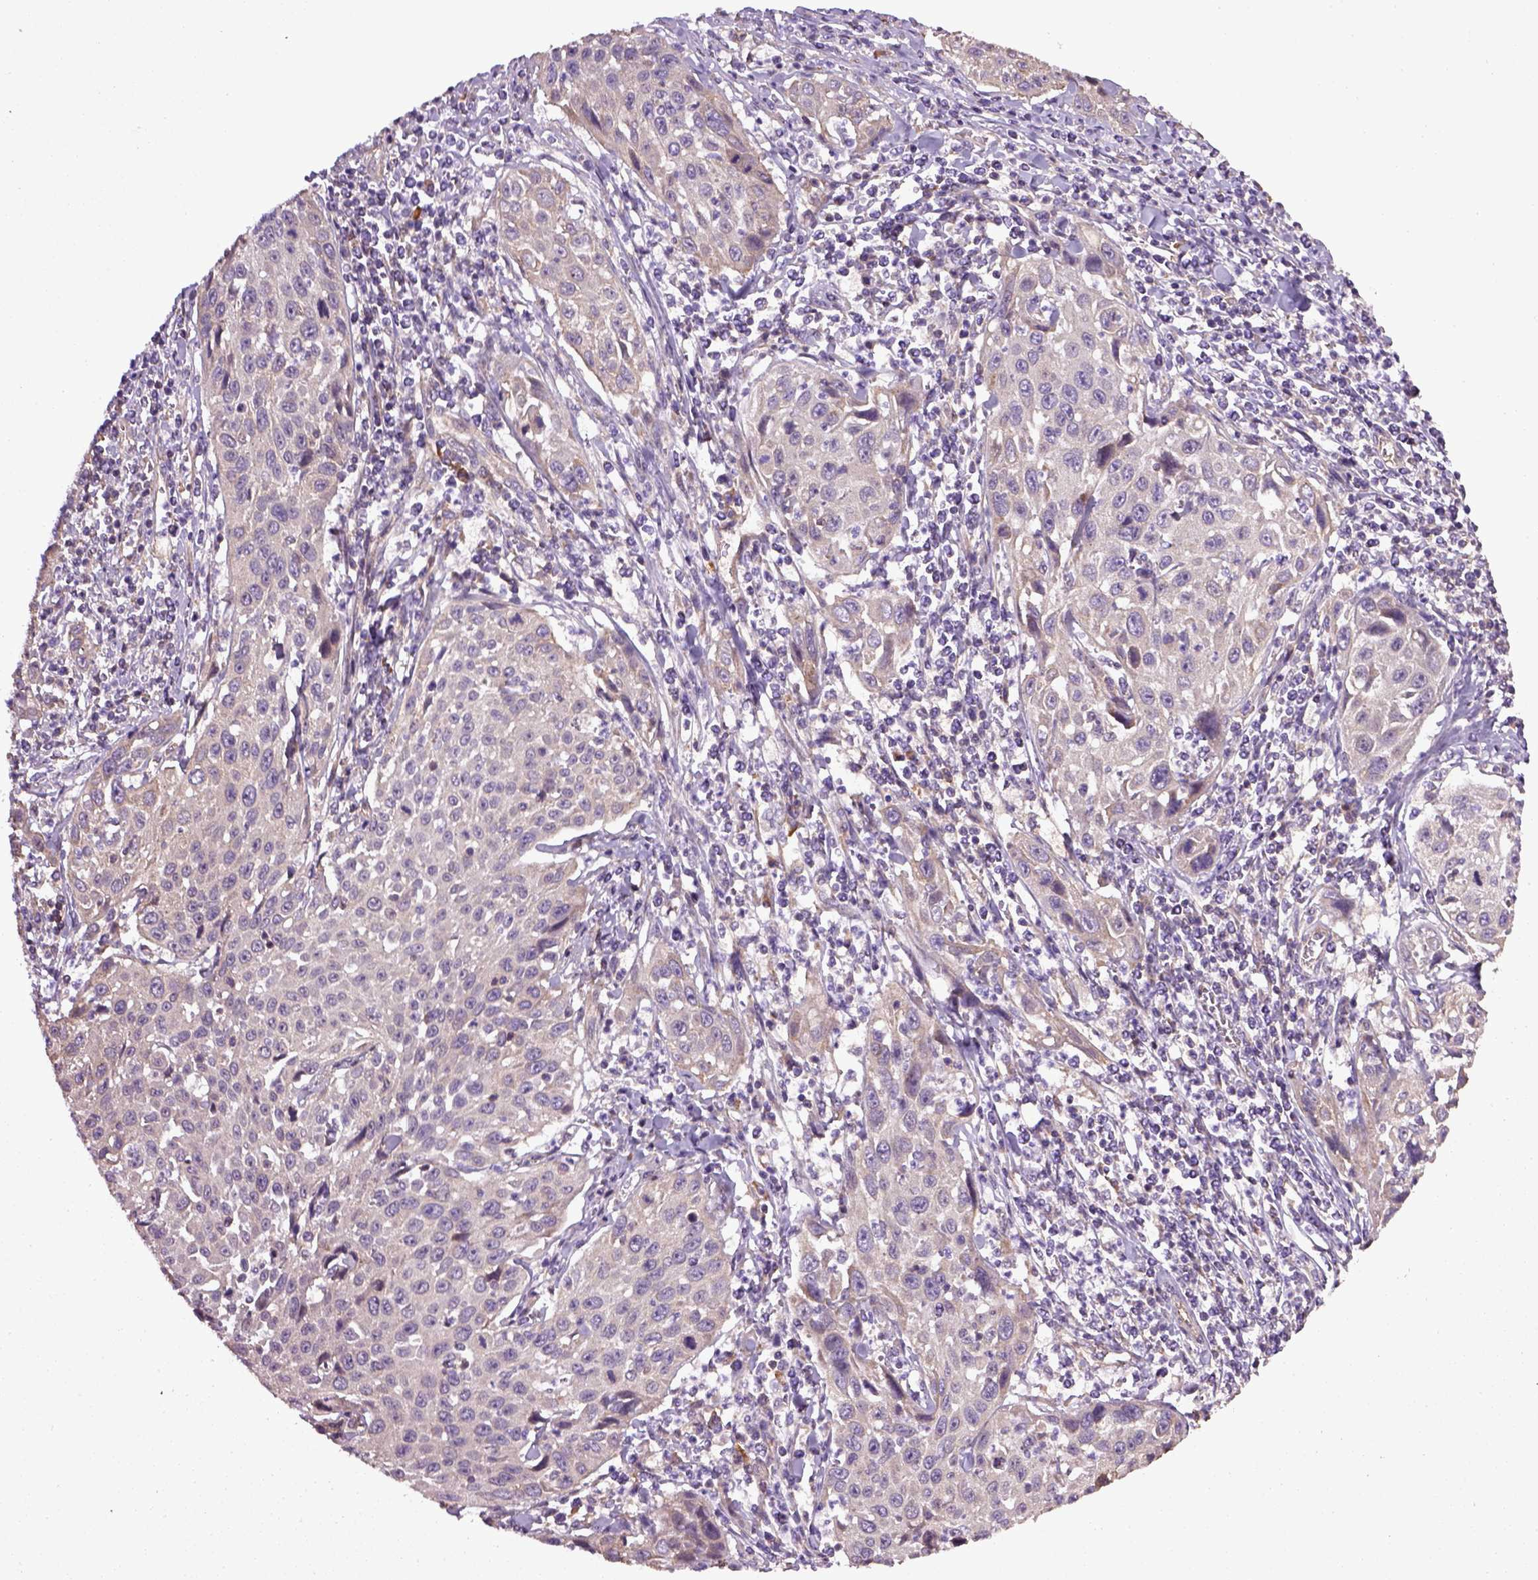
{"staining": {"intensity": "negative", "quantity": "none", "location": "none"}, "tissue": "cervical cancer", "cell_type": "Tumor cells", "image_type": "cancer", "snomed": [{"axis": "morphology", "description": "Squamous cell carcinoma, NOS"}, {"axis": "topography", "description": "Cervix"}], "caption": "Photomicrograph shows no protein staining in tumor cells of cervical cancer (squamous cell carcinoma) tissue. (DAB (3,3'-diaminobenzidine) immunohistochemistry visualized using brightfield microscopy, high magnification).", "gene": "TPRG1", "patient": {"sex": "female", "age": 26}}